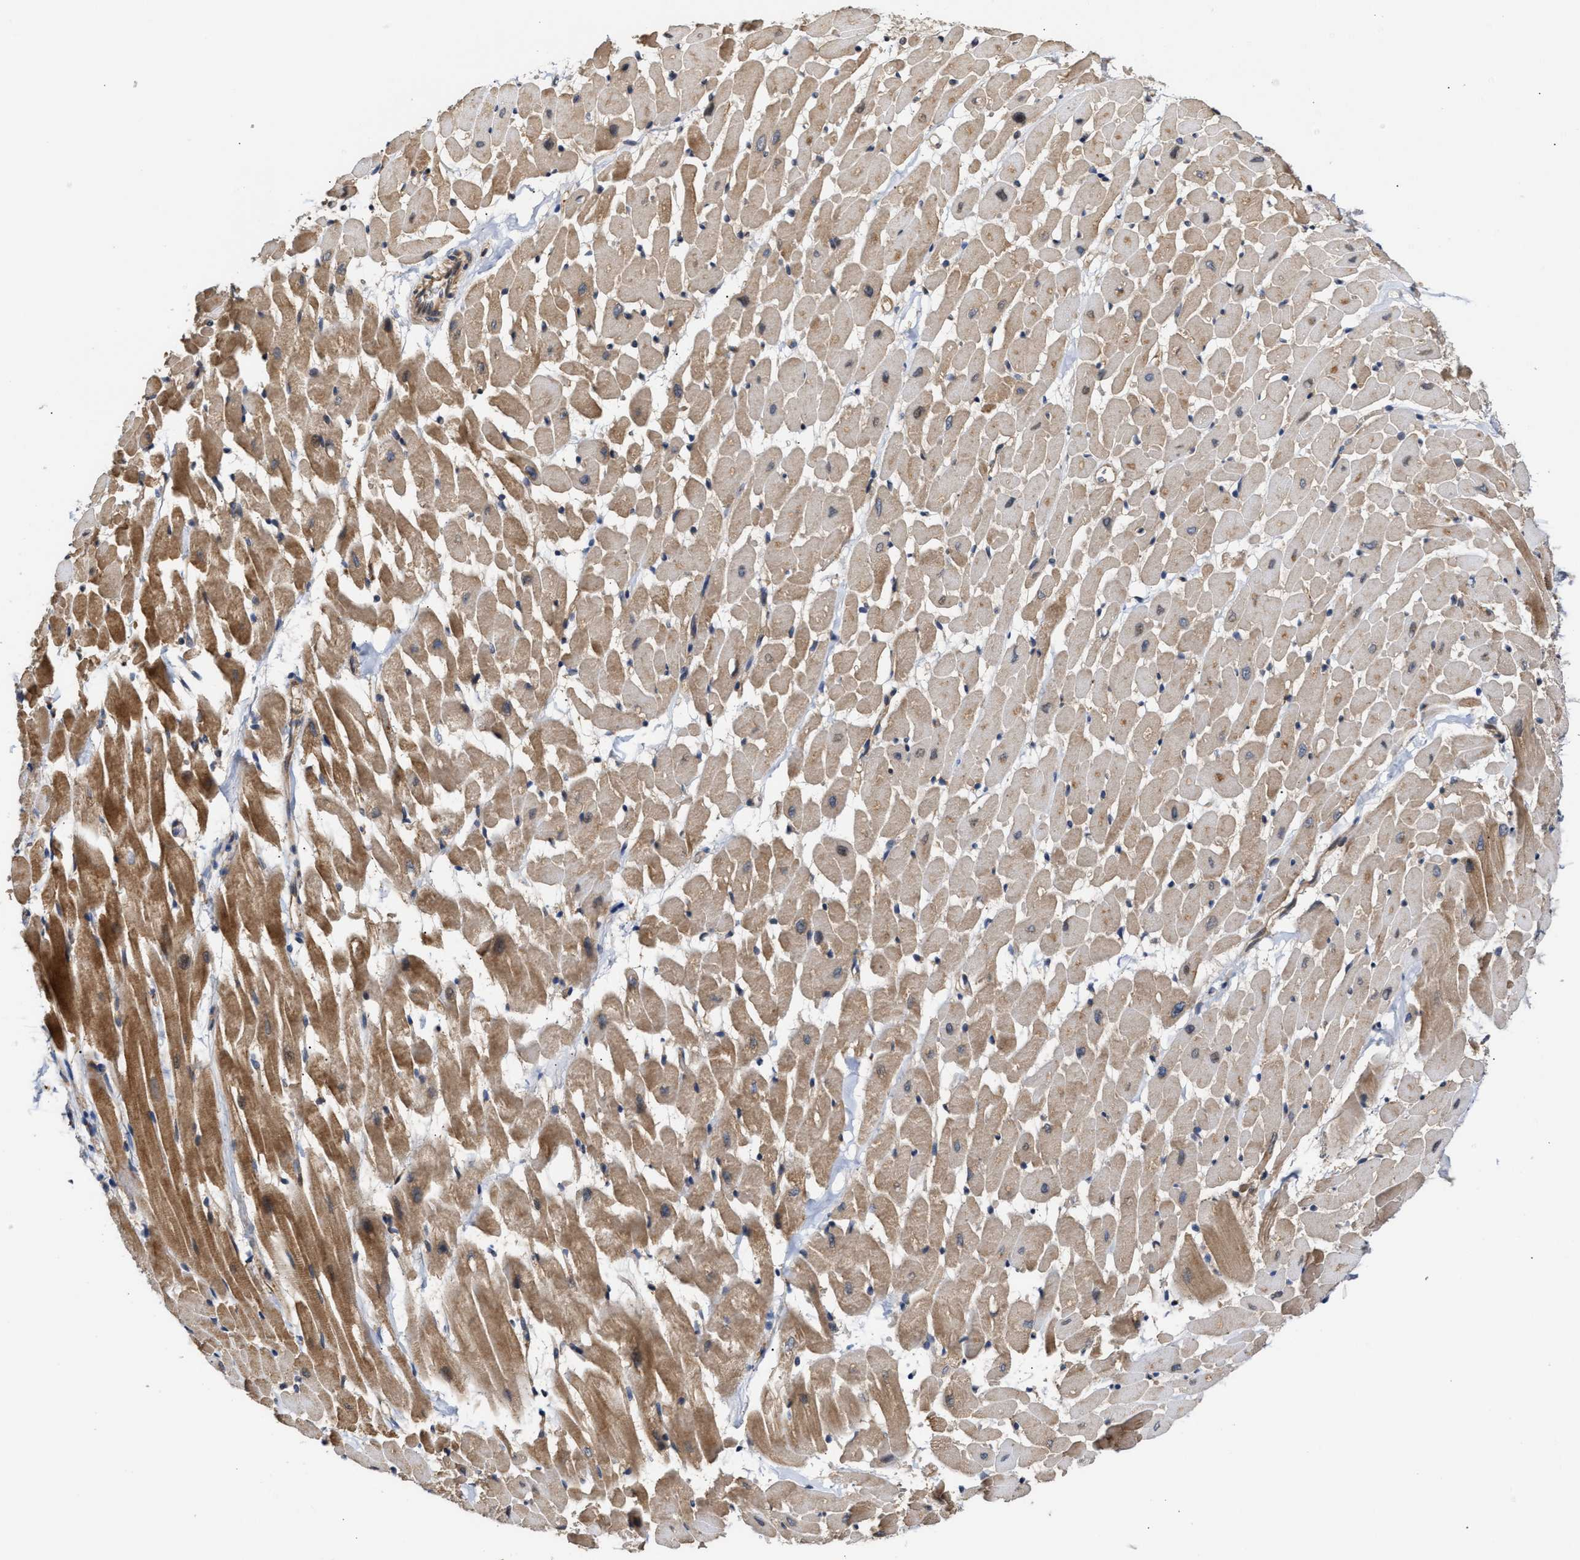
{"staining": {"intensity": "moderate", "quantity": ">75%", "location": "cytoplasmic/membranous"}, "tissue": "heart muscle", "cell_type": "Cardiomyocytes", "image_type": "normal", "snomed": [{"axis": "morphology", "description": "Normal tissue, NOS"}, {"axis": "topography", "description": "Heart"}], "caption": "Immunohistochemistry (DAB (3,3'-diaminobenzidine)) staining of unremarkable human heart muscle displays moderate cytoplasmic/membranous protein staining in about >75% of cardiomyocytes. The staining is performed using DAB brown chromogen to label protein expression. The nuclei are counter-stained blue using hematoxylin.", "gene": "CLIP2", "patient": {"sex": "male", "age": 45}}